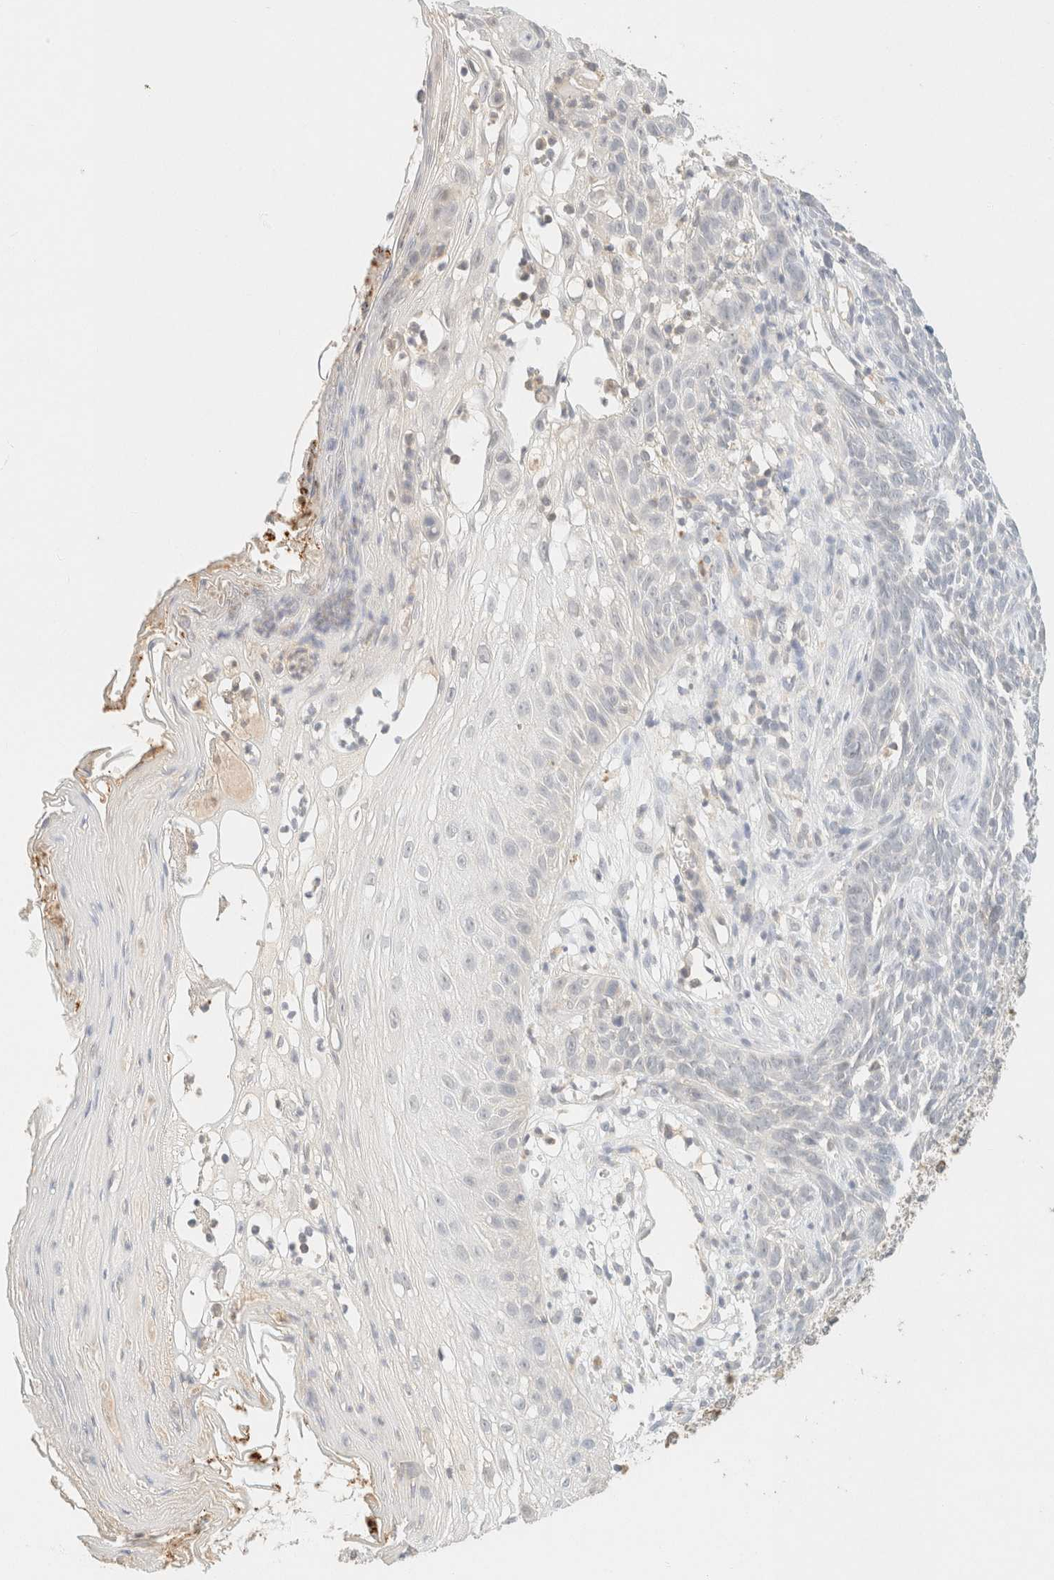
{"staining": {"intensity": "negative", "quantity": "none", "location": "none"}, "tissue": "skin cancer", "cell_type": "Tumor cells", "image_type": "cancer", "snomed": [{"axis": "morphology", "description": "Basal cell carcinoma"}, {"axis": "topography", "description": "Skin"}], "caption": "Immunohistochemistry (IHC) of human basal cell carcinoma (skin) demonstrates no staining in tumor cells.", "gene": "TIMD4", "patient": {"sex": "female", "age": 84}}